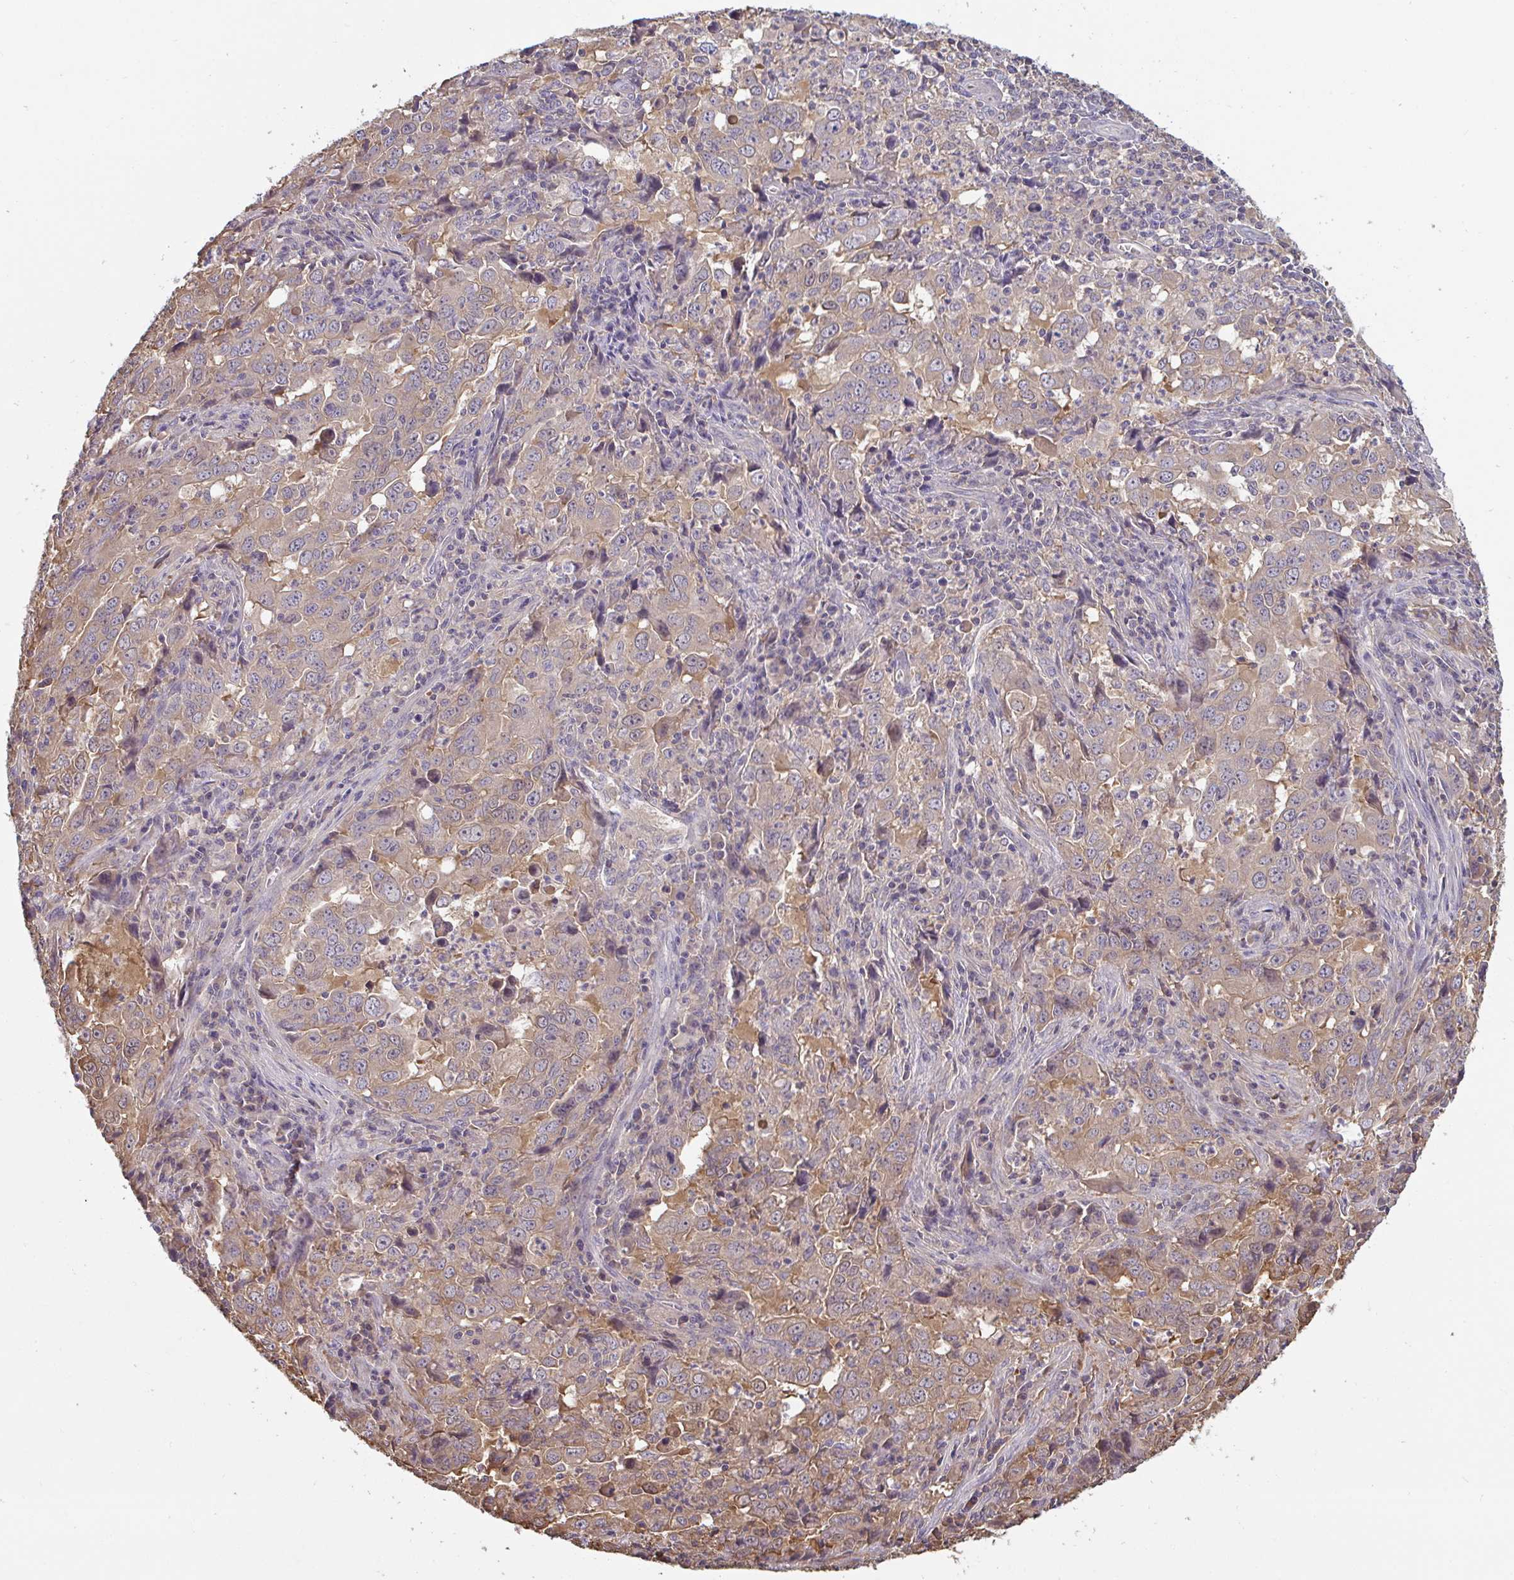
{"staining": {"intensity": "weak", "quantity": "25%-75%", "location": "cytoplasmic/membranous,nuclear"}, "tissue": "lung cancer", "cell_type": "Tumor cells", "image_type": "cancer", "snomed": [{"axis": "morphology", "description": "Adenocarcinoma, NOS"}, {"axis": "topography", "description": "Lung"}], "caption": "Immunohistochemistry (IHC) of human lung cancer (adenocarcinoma) shows low levels of weak cytoplasmic/membranous and nuclear expression in about 25%-75% of tumor cells. (IHC, brightfield microscopy, high magnification).", "gene": "TTC9C", "patient": {"sex": "male", "age": 67}}